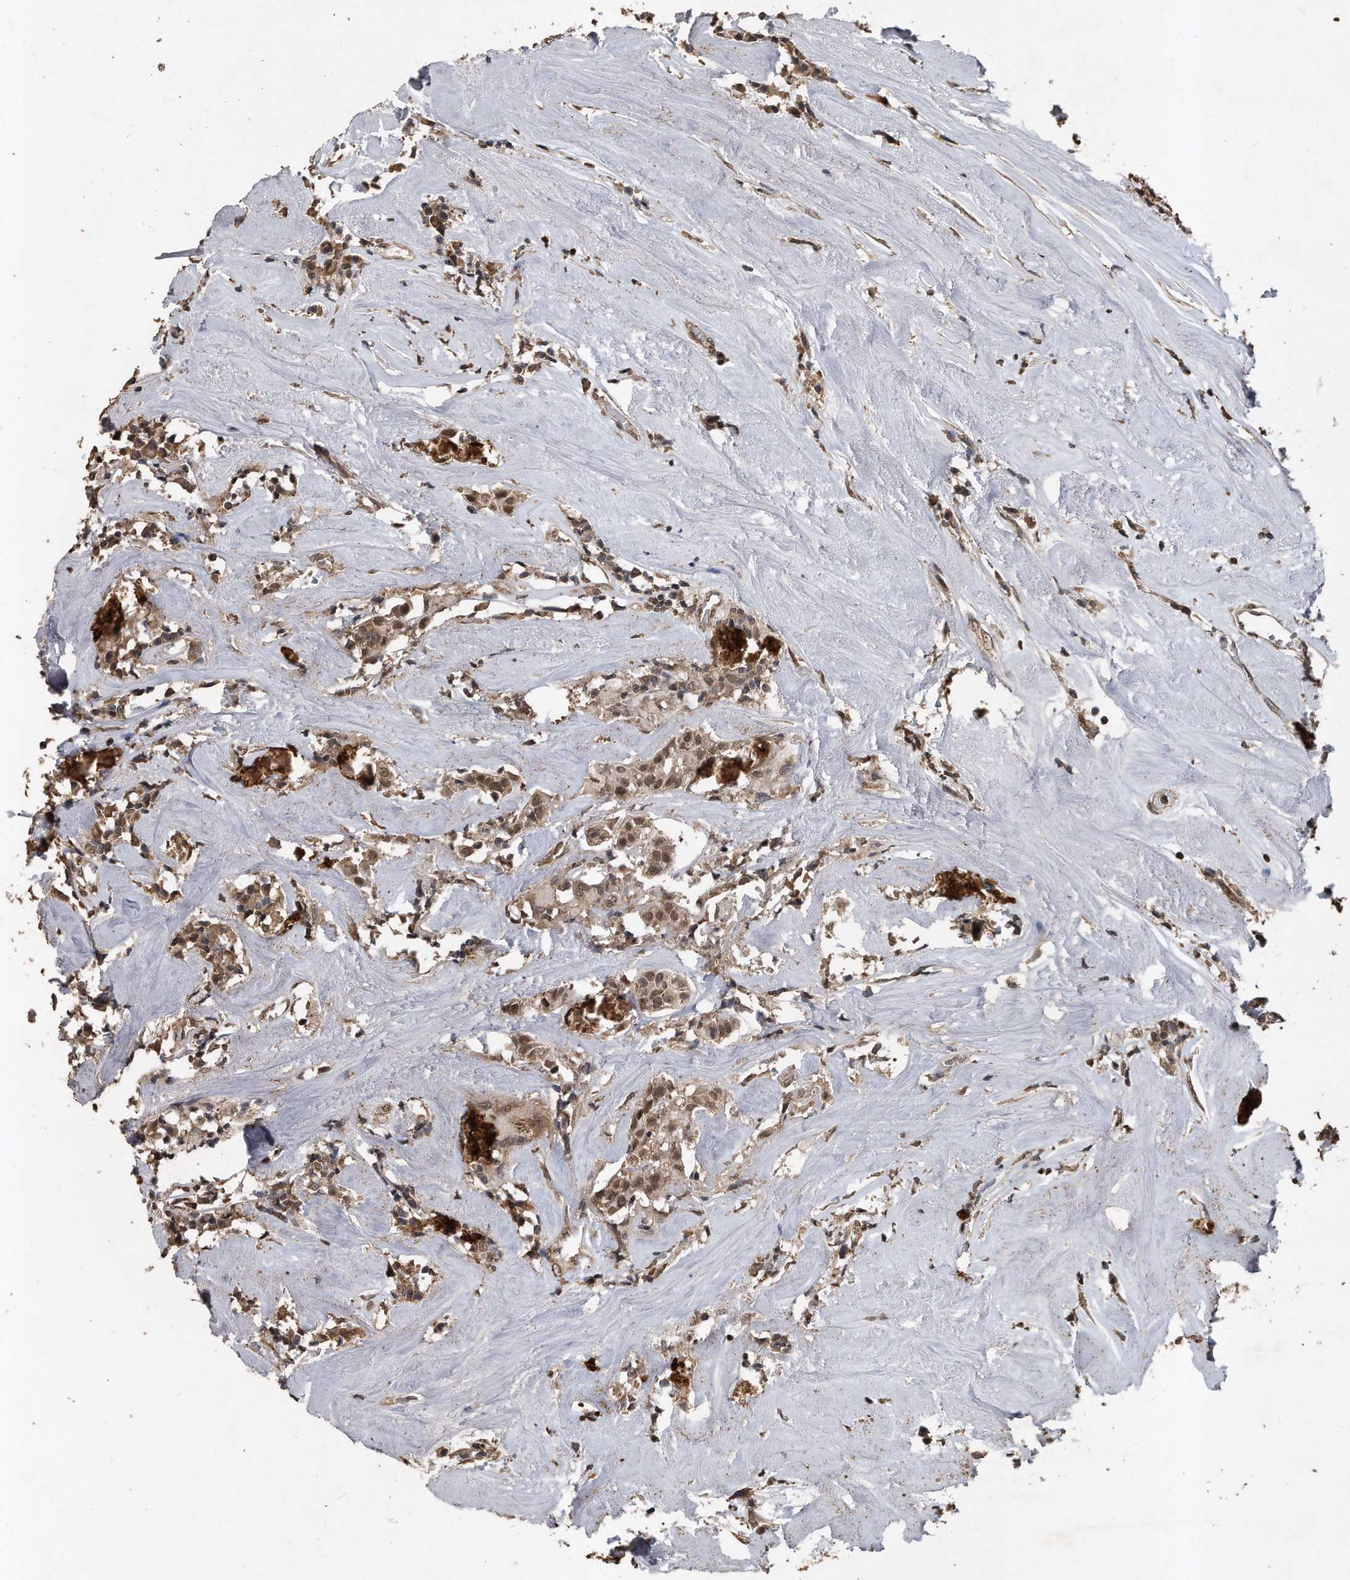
{"staining": {"intensity": "weak", "quantity": ">75%", "location": "nuclear"}, "tissue": "head and neck cancer", "cell_type": "Tumor cells", "image_type": "cancer", "snomed": [{"axis": "morphology", "description": "Adenocarcinoma, NOS"}, {"axis": "topography", "description": "Salivary gland"}, {"axis": "topography", "description": "Head-Neck"}], "caption": "Head and neck adenocarcinoma stained for a protein reveals weak nuclear positivity in tumor cells.", "gene": "CRYZL1", "patient": {"sex": "female", "age": 65}}